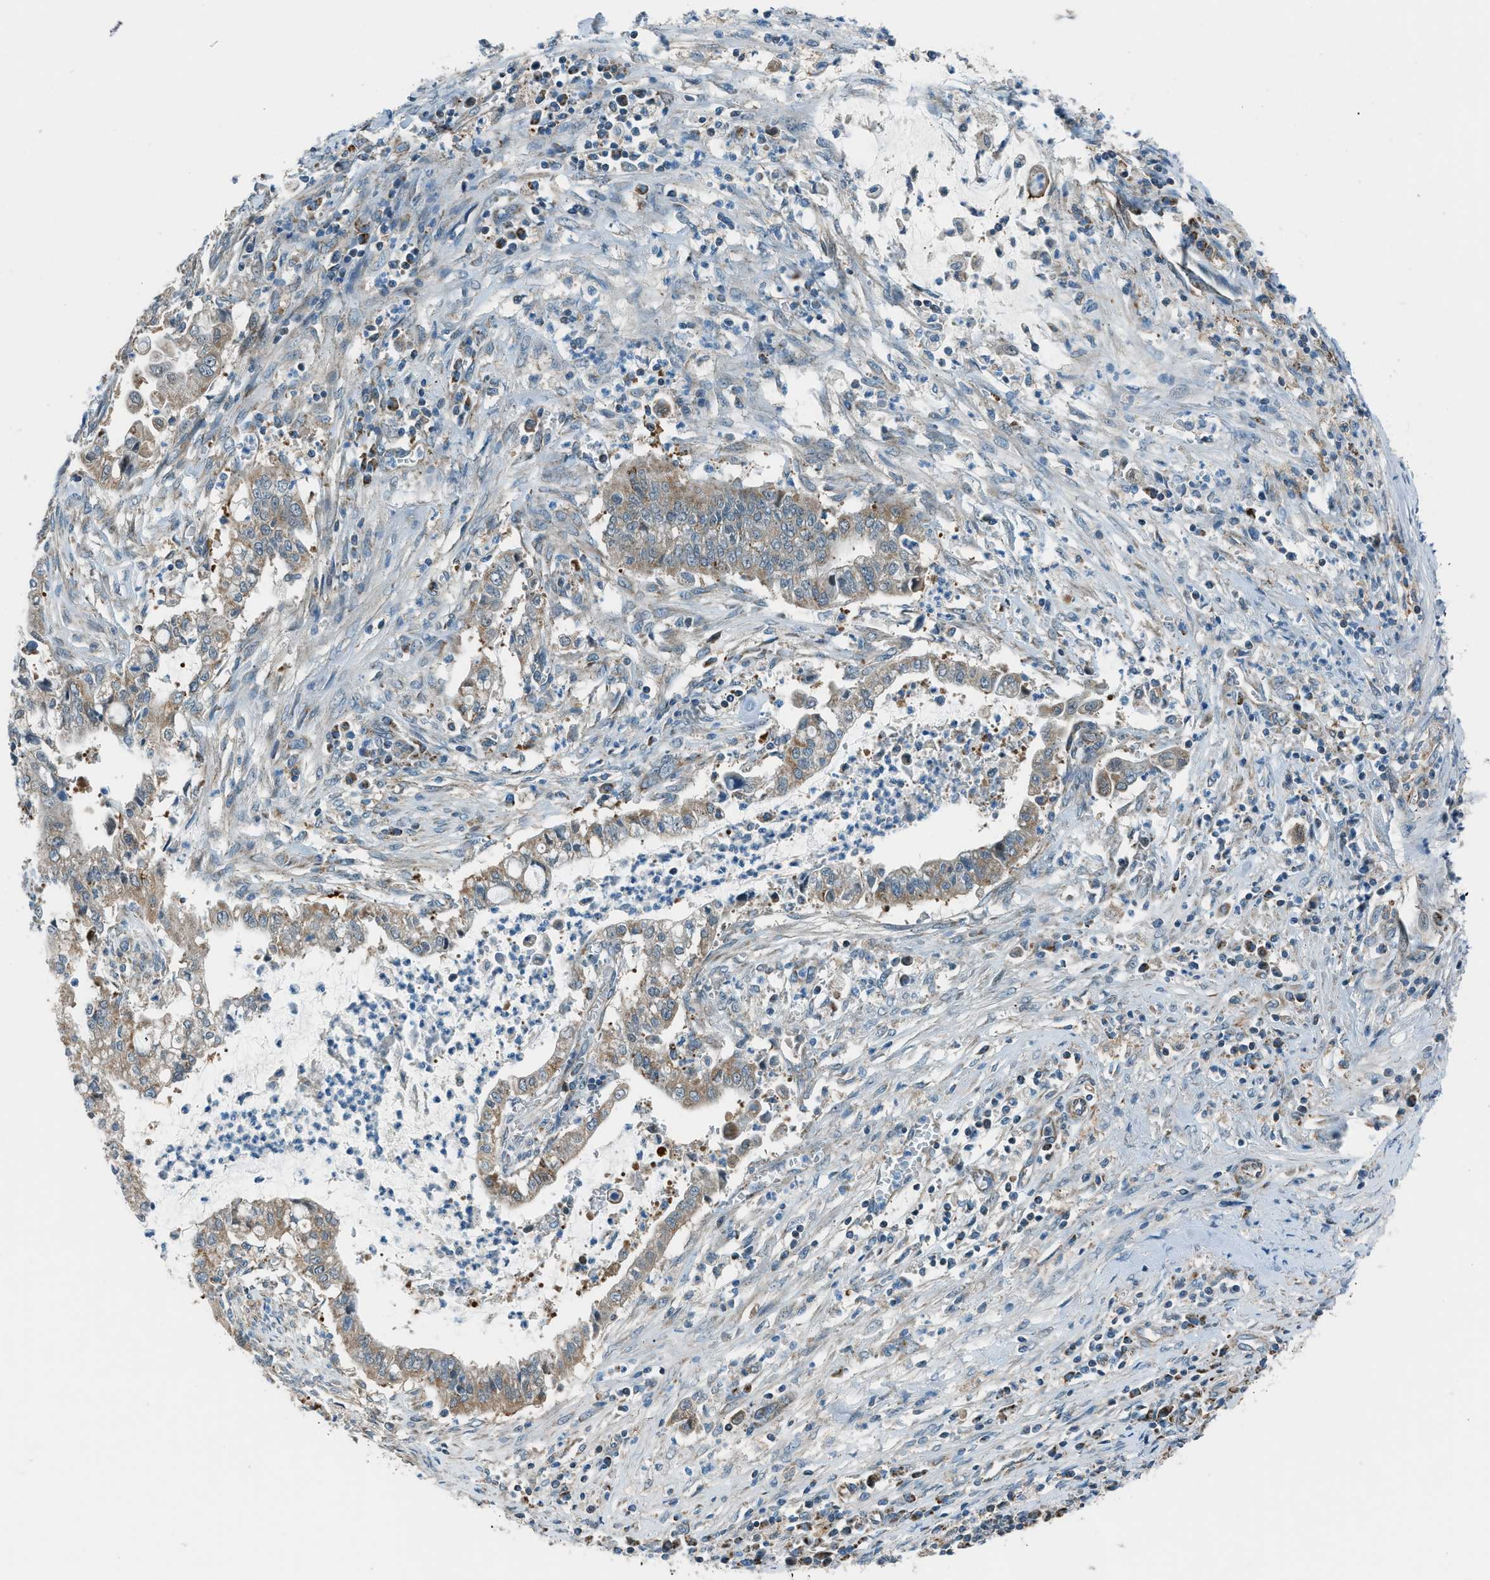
{"staining": {"intensity": "weak", "quantity": ">75%", "location": "cytoplasmic/membranous"}, "tissue": "cervical cancer", "cell_type": "Tumor cells", "image_type": "cancer", "snomed": [{"axis": "morphology", "description": "Adenocarcinoma, NOS"}, {"axis": "topography", "description": "Cervix"}], "caption": "Protein staining of adenocarcinoma (cervical) tissue shows weak cytoplasmic/membranous expression in approximately >75% of tumor cells. (brown staining indicates protein expression, while blue staining denotes nuclei).", "gene": "PIGG", "patient": {"sex": "female", "age": 44}}